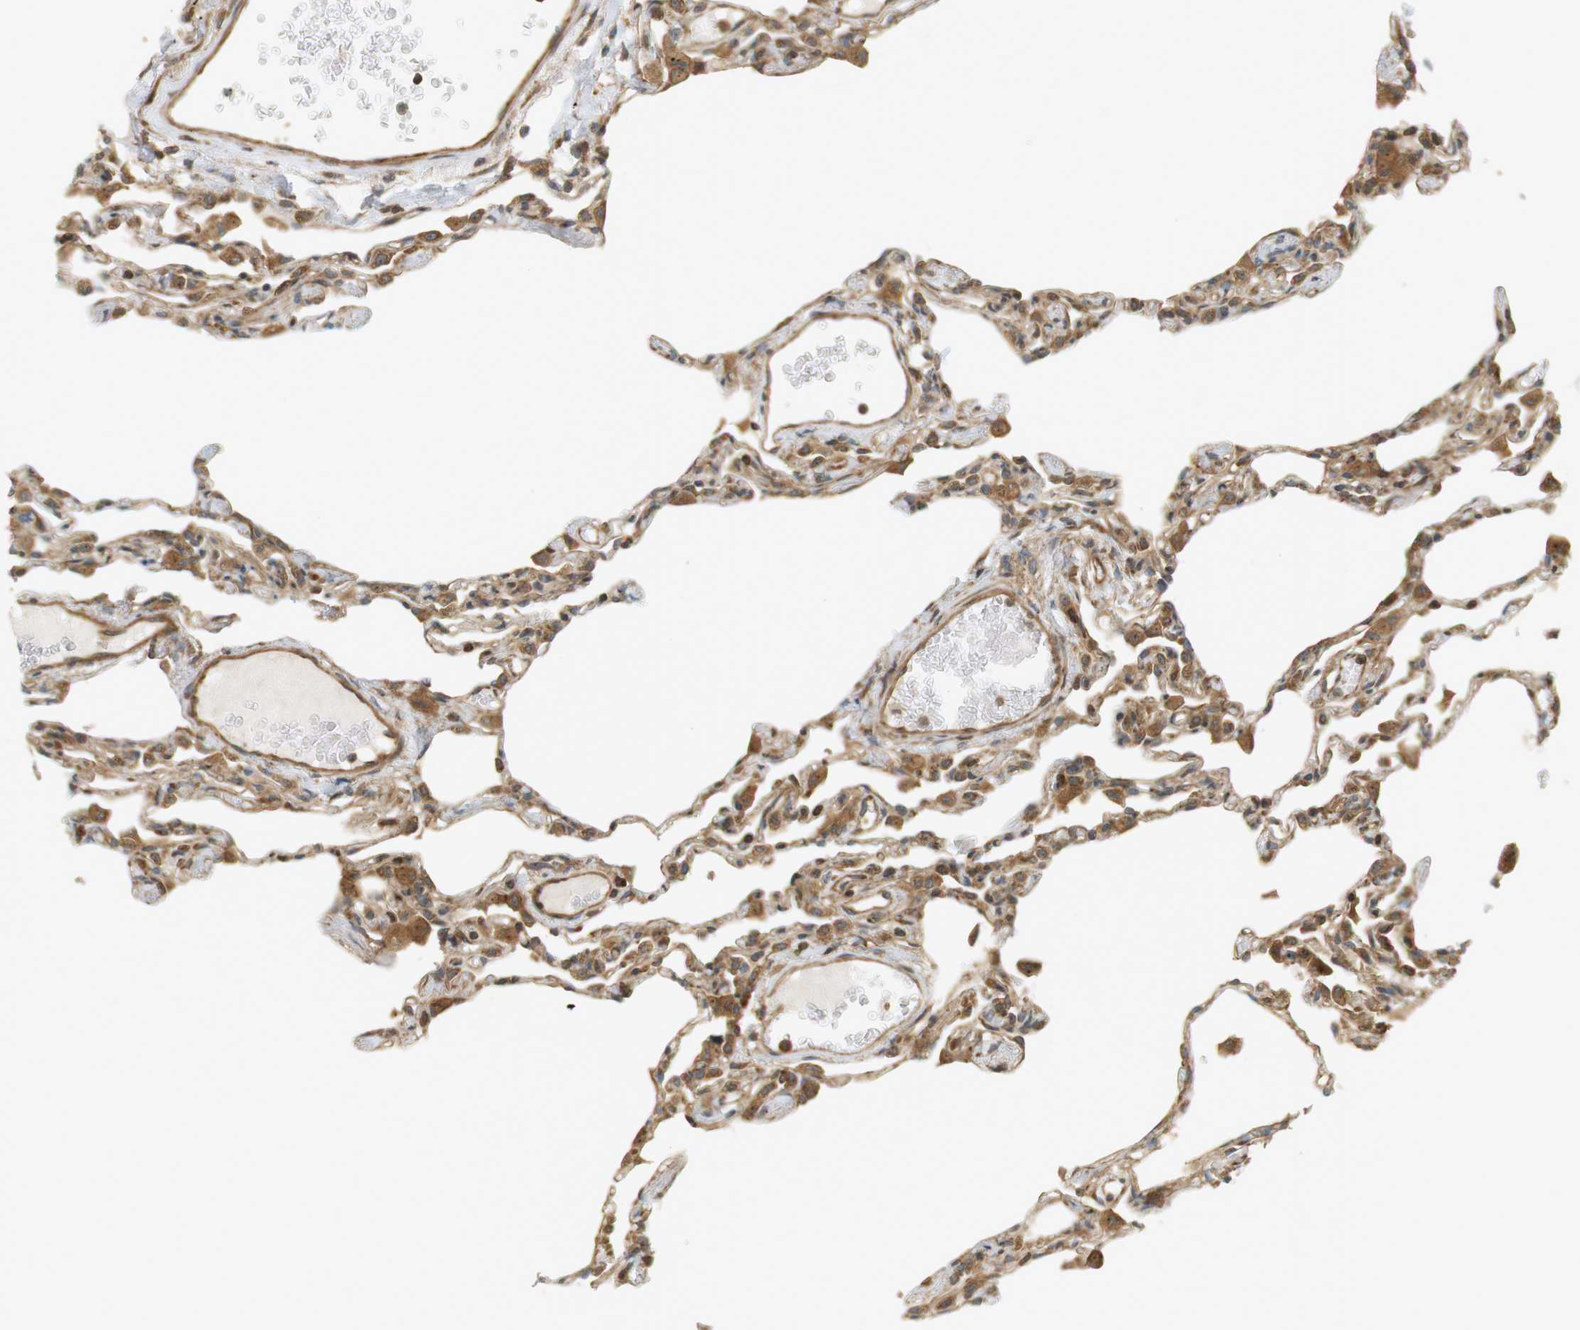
{"staining": {"intensity": "moderate", "quantity": "25%-75%", "location": "cytoplasmic/membranous"}, "tissue": "lung", "cell_type": "Alveolar cells", "image_type": "normal", "snomed": [{"axis": "morphology", "description": "Normal tissue, NOS"}, {"axis": "topography", "description": "Lung"}], "caption": "DAB immunohistochemical staining of normal lung exhibits moderate cytoplasmic/membranous protein staining in approximately 25%-75% of alveolar cells.", "gene": "PA2G4", "patient": {"sex": "female", "age": 49}}